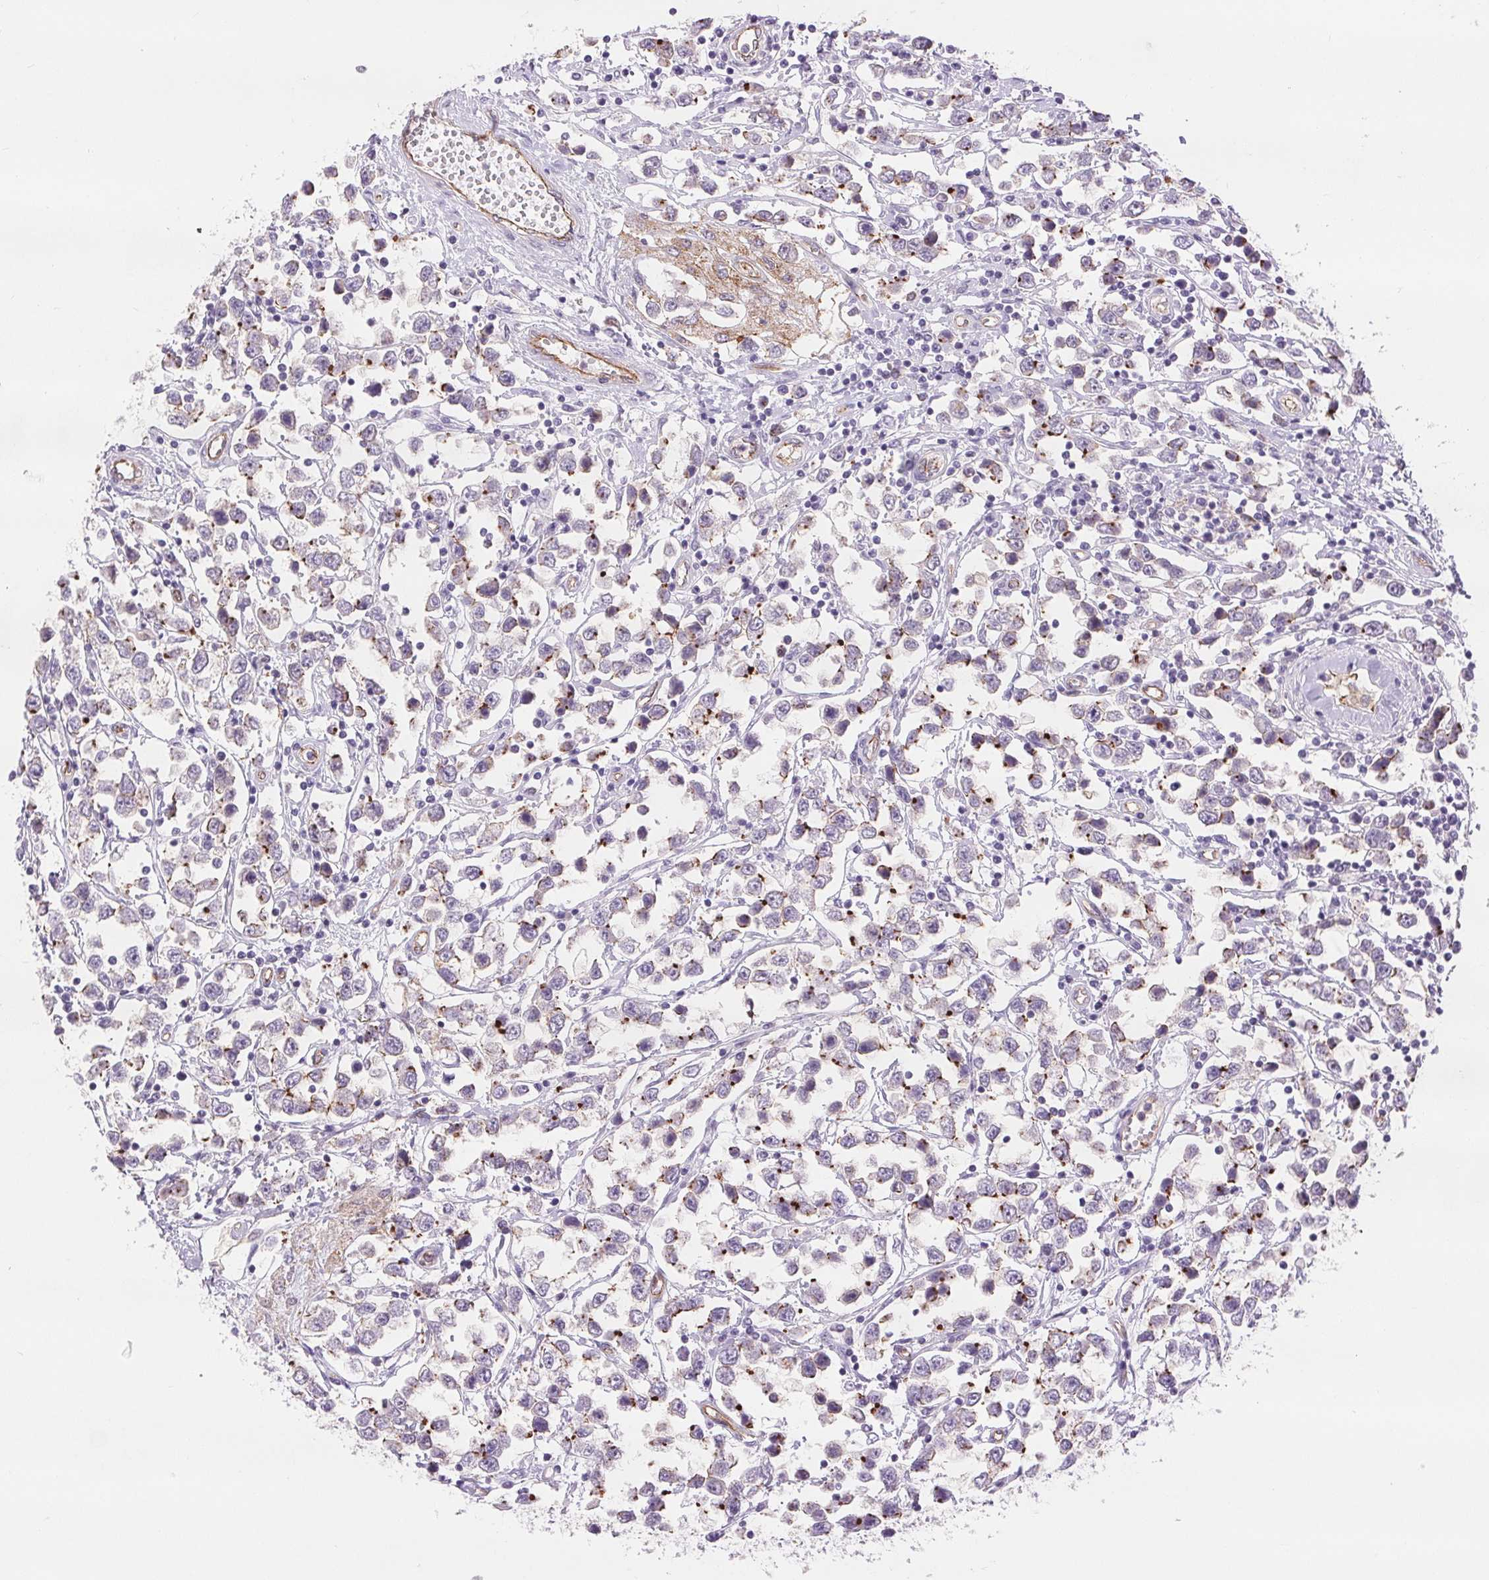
{"staining": {"intensity": "weak", "quantity": "25%-75%", "location": "cytoplasmic/membranous"}, "tissue": "testis cancer", "cell_type": "Tumor cells", "image_type": "cancer", "snomed": [{"axis": "morphology", "description": "Seminoma, NOS"}, {"axis": "topography", "description": "Testis"}], "caption": "The histopathology image reveals staining of seminoma (testis), revealing weak cytoplasmic/membranous protein positivity (brown color) within tumor cells. Nuclei are stained in blue.", "gene": "DIXDC1", "patient": {"sex": "male", "age": 34}}